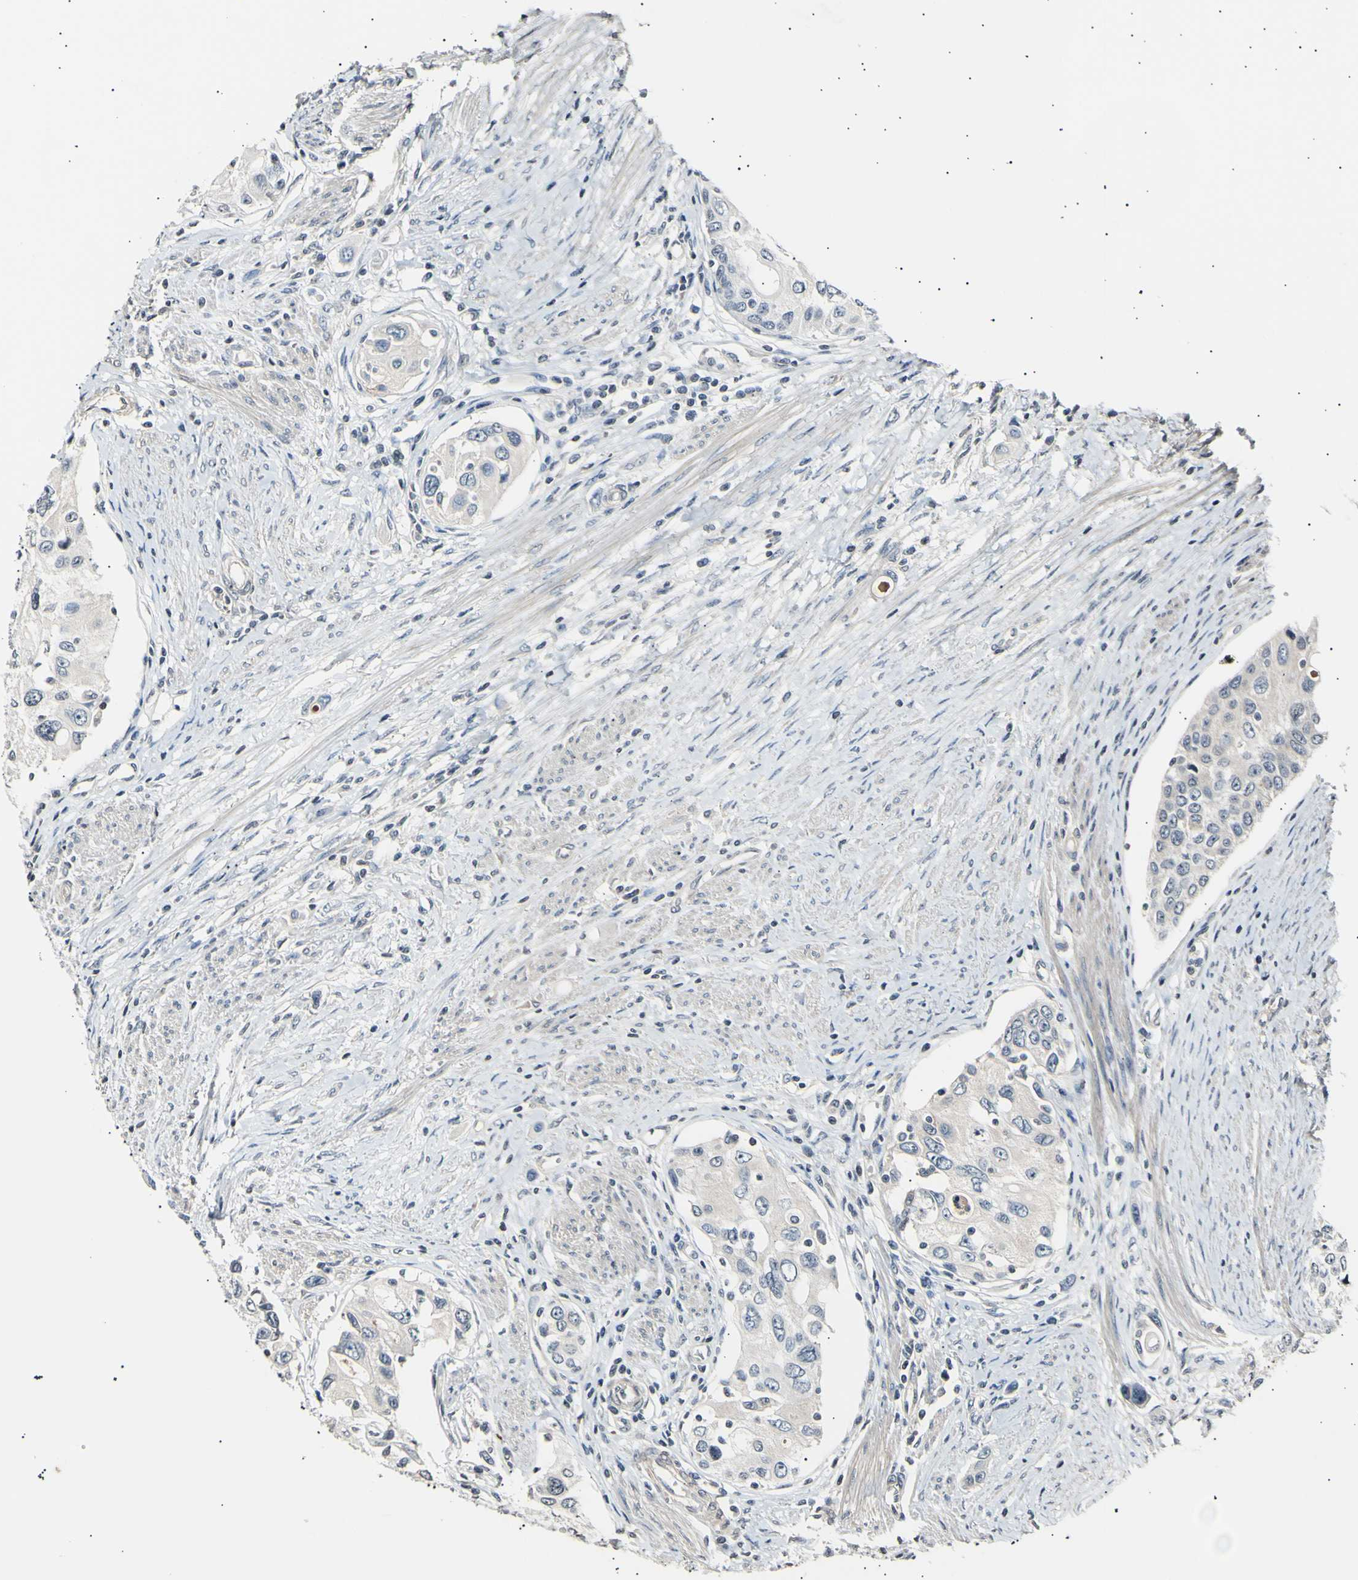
{"staining": {"intensity": "negative", "quantity": "none", "location": "none"}, "tissue": "urothelial cancer", "cell_type": "Tumor cells", "image_type": "cancer", "snomed": [{"axis": "morphology", "description": "Urothelial carcinoma, High grade"}, {"axis": "topography", "description": "Urinary bladder"}], "caption": "The immunohistochemistry micrograph has no significant expression in tumor cells of urothelial cancer tissue. (DAB IHC, high magnification).", "gene": "AK1", "patient": {"sex": "female", "age": 56}}